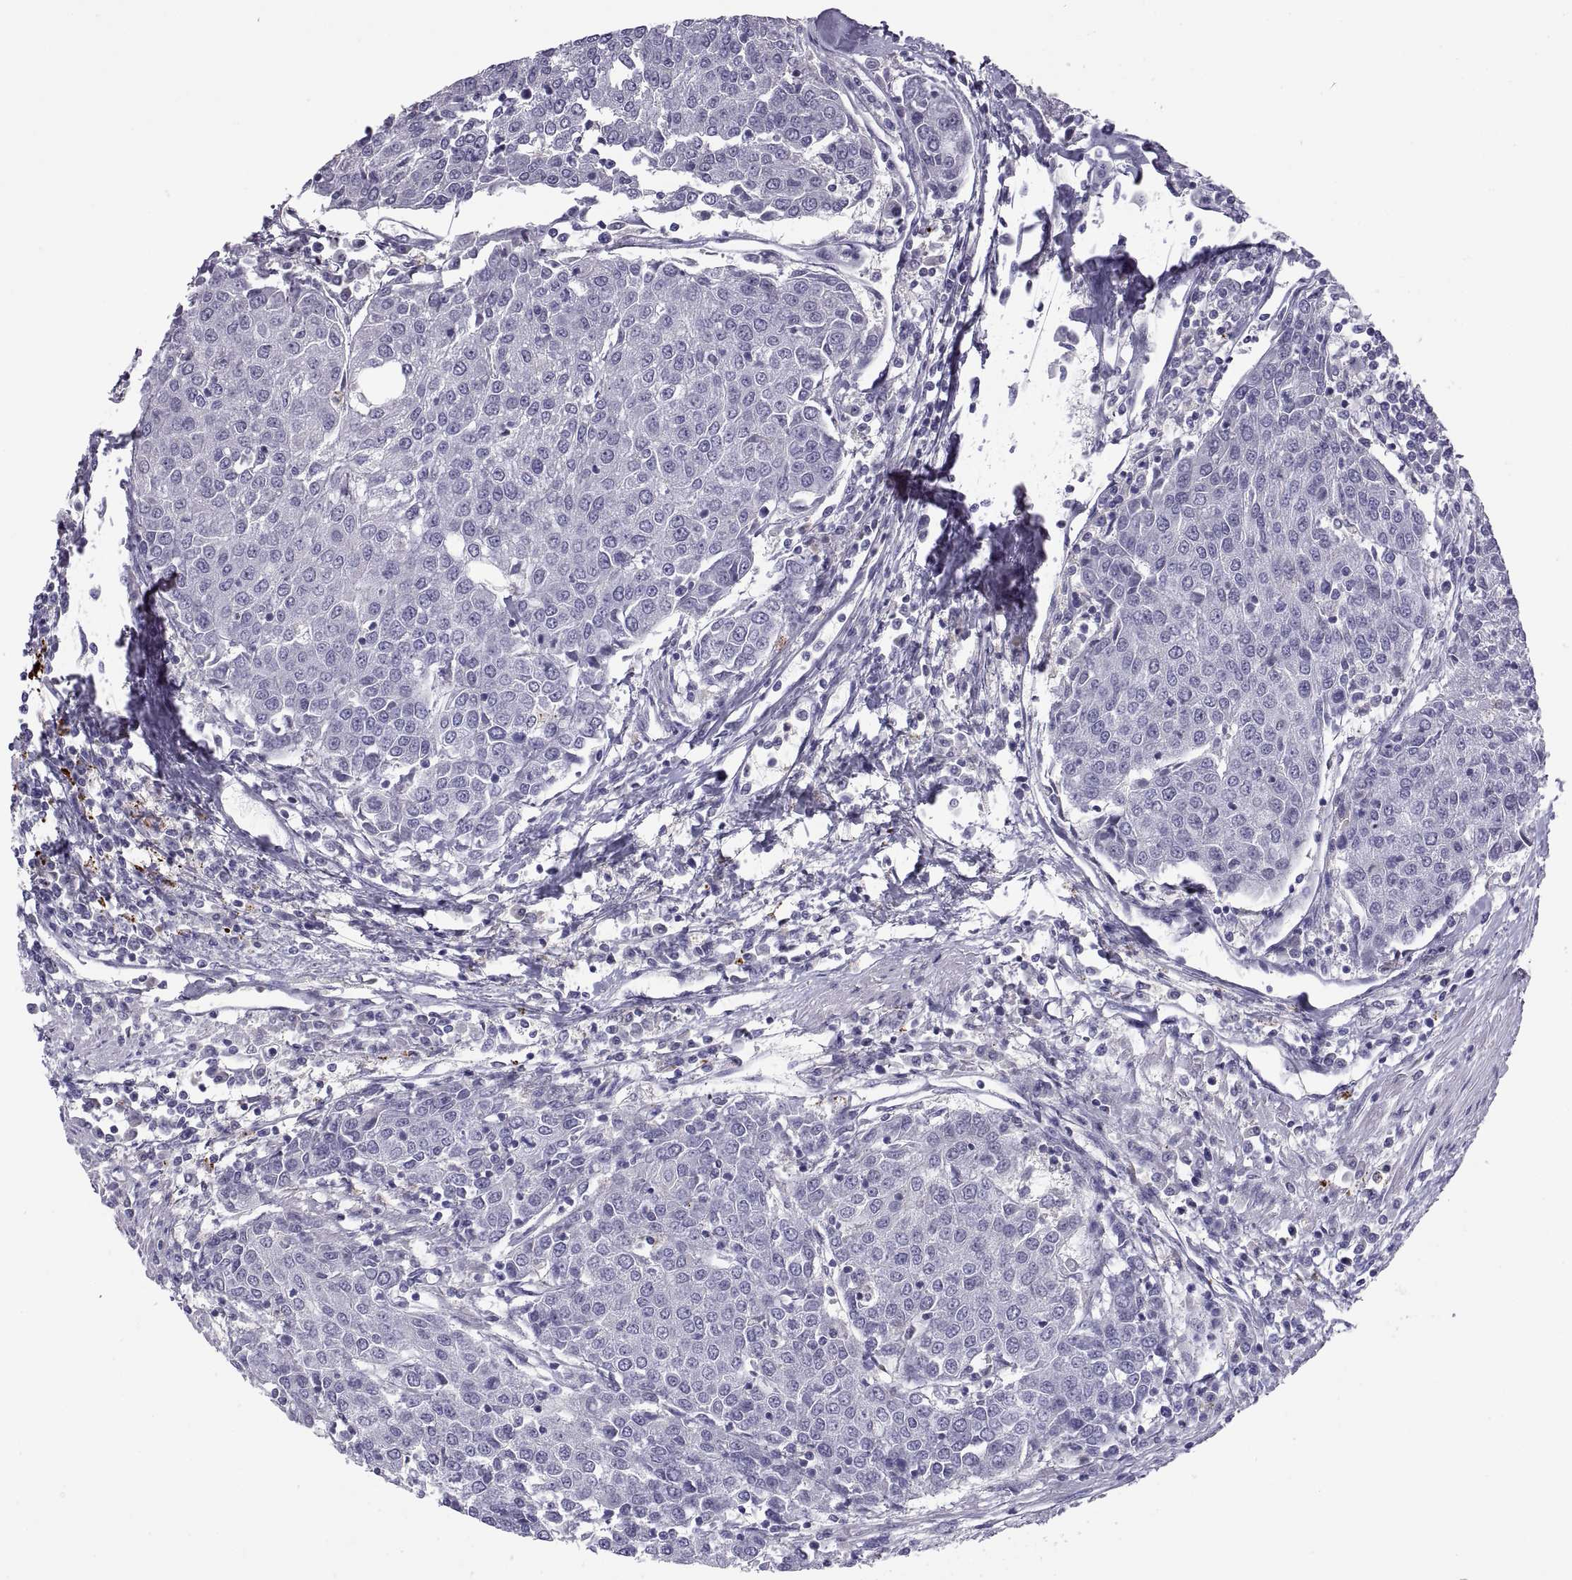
{"staining": {"intensity": "negative", "quantity": "none", "location": "none"}, "tissue": "urothelial cancer", "cell_type": "Tumor cells", "image_type": "cancer", "snomed": [{"axis": "morphology", "description": "Urothelial carcinoma, High grade"}, {"axis": "topography", "description": "Urinary bladder"}], "caption": "The immunohistochemistry photomicrograph has no significant staining in tumor cells of urothelial carcinoma (high-grade) tissue.", "gene": "RGS19", "patient": {"sex": "female", "age": 85}}